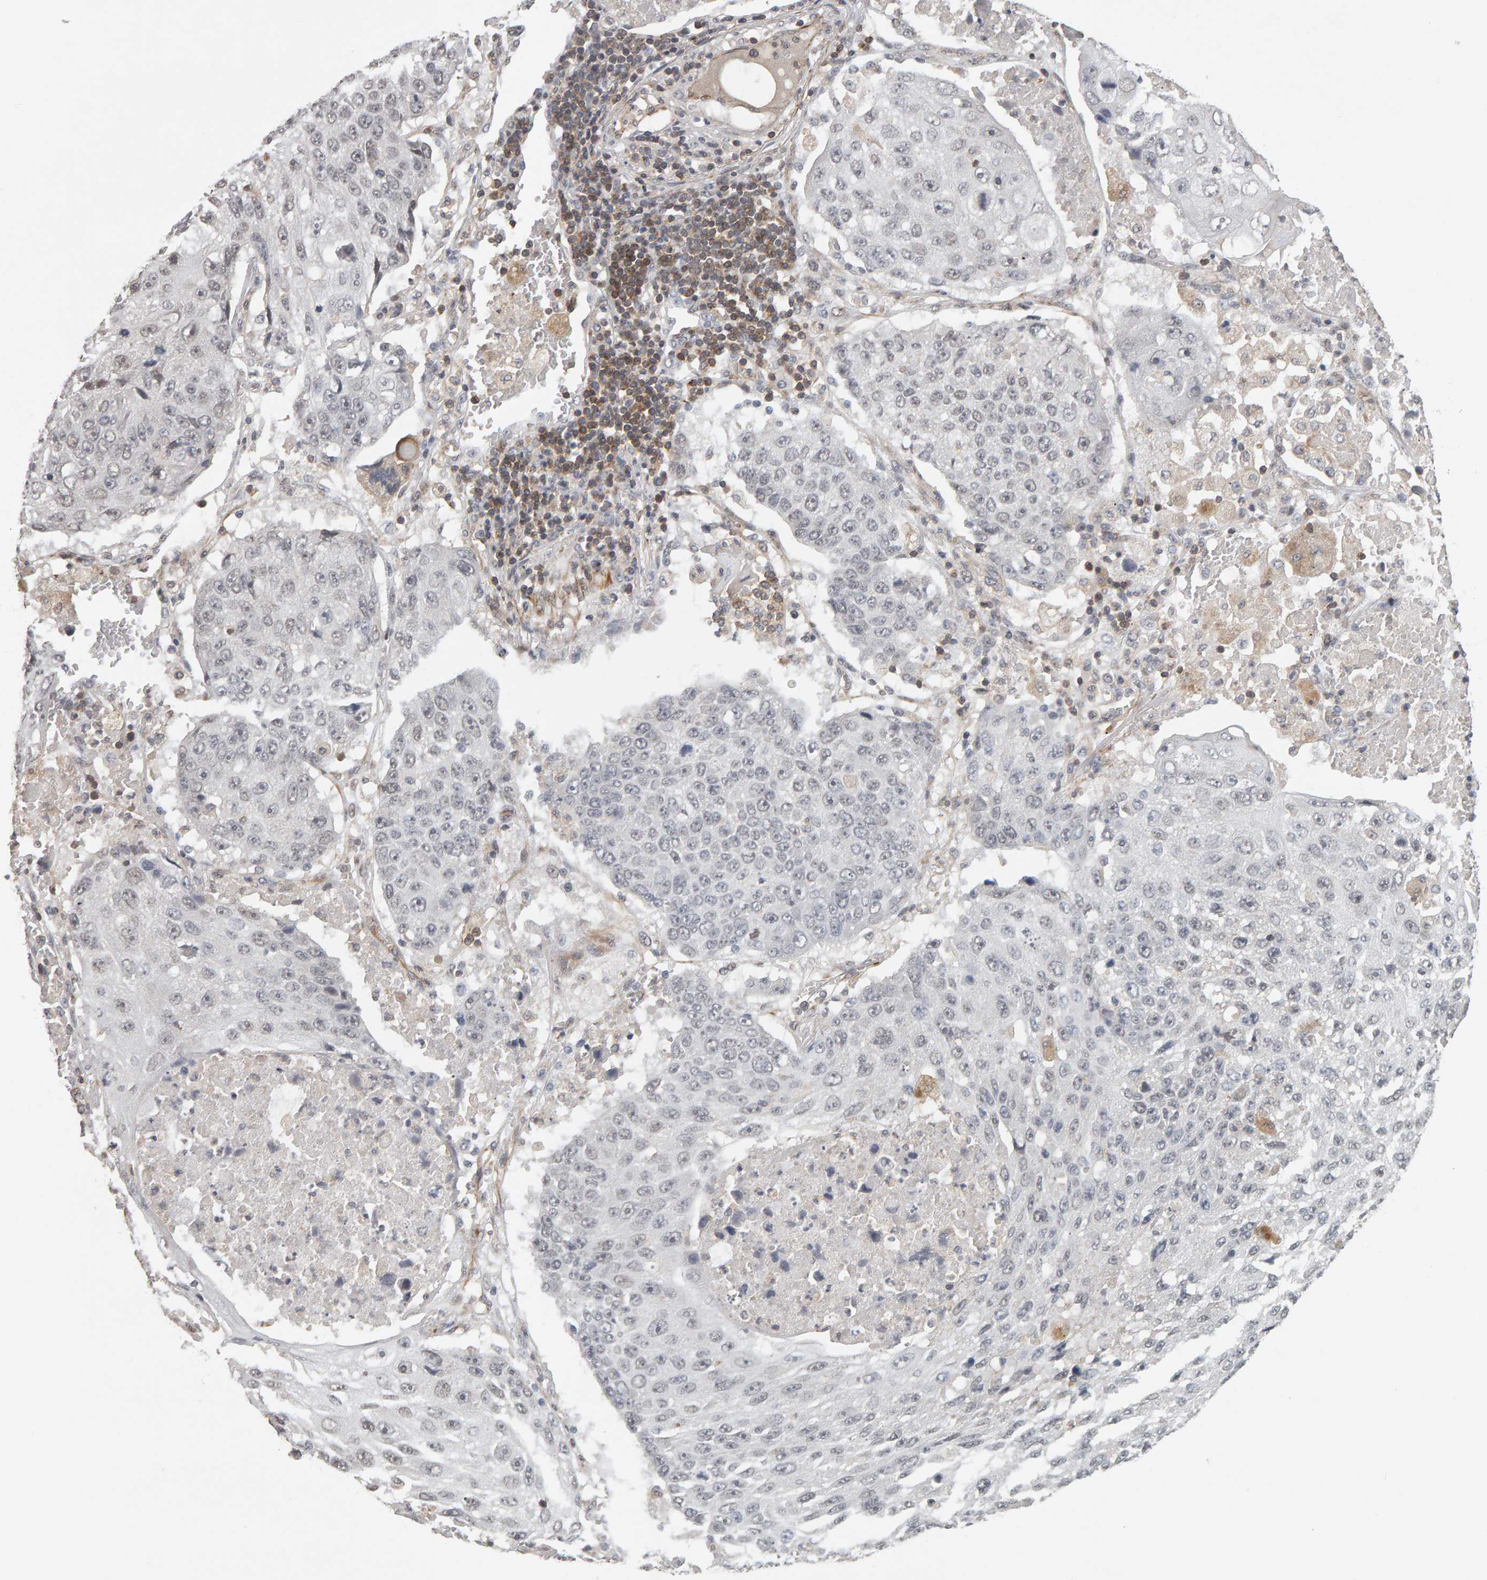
{"staining": {"intensity": "negative", "quantity": "none", "location": "none"}, "tissue": "lung cancer", "cell_type": "Tumor cells", "image_type": "cancer", "snomed": [{"axis": "morphology", "description": "Squamous cell carcinoma, NOS"}, {"axis": "topography", "description": "Lung"}], "caption": "Tumor cells show no significant protein staining in lung squamous cell carcinoma.", "gene": "TEFM", "patient": {"sex": "male", "age": 61}}